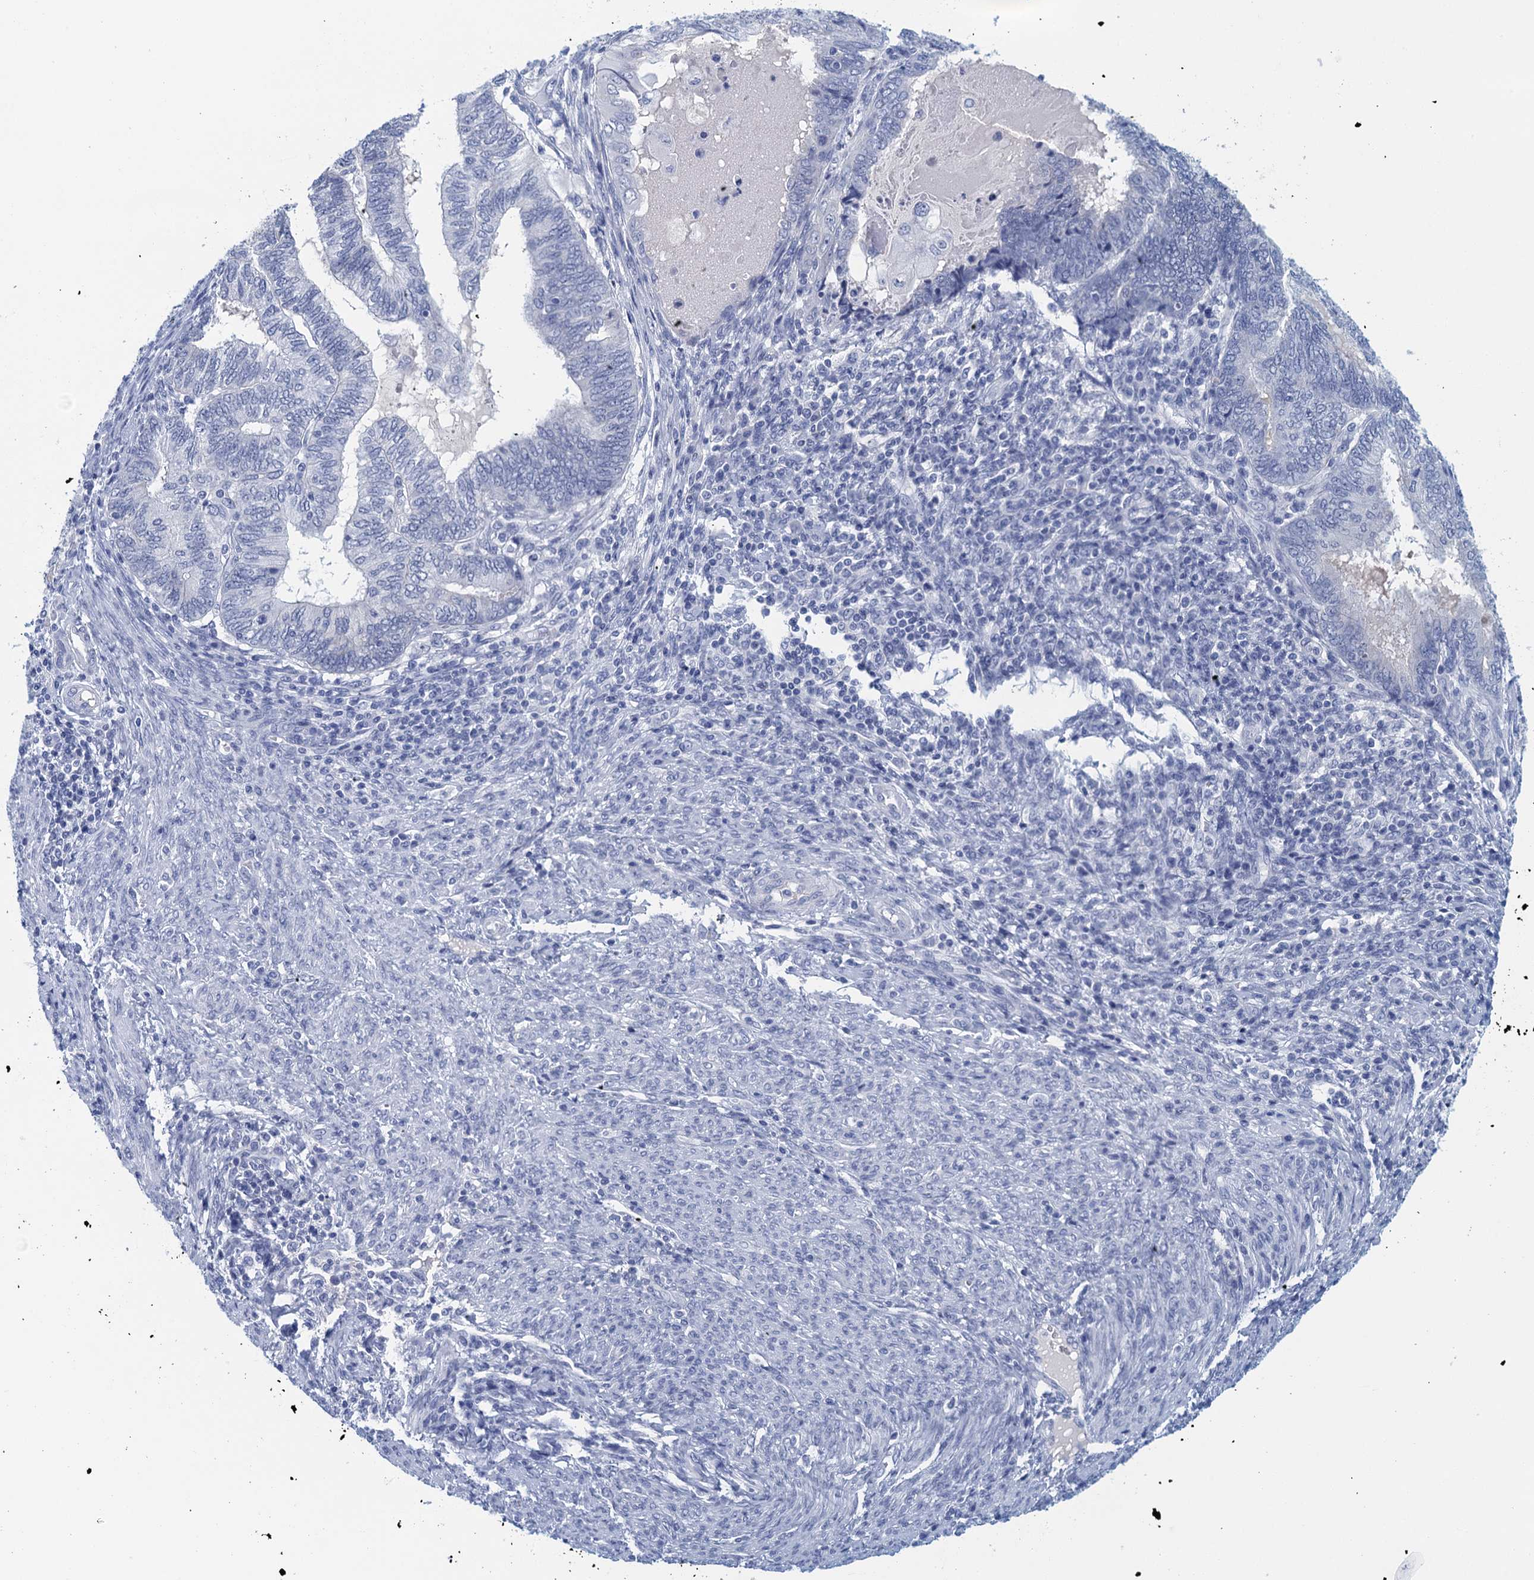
{"staining": {"intensity": "negative", "quantity": "none", "location": "none"}, "tissue": "endometrial cancer", "cell_type": "Tumor cells", "image_type": "cancer", "snomed": [{"axis": "morphology", "description": "Adenocarcinoma, NOS"}, {"axis": "topography", "description": "Uterus"}, {"axis": "topography", "description": "Endometrium"}], "caption": "This is an immunohistochemistry histopathology image of endometrial cancer (adenocarcinoma). There is no staining in tumor cells.", "gene": "CYP51A1", "patient": {"sex": "female", "age": 70}}